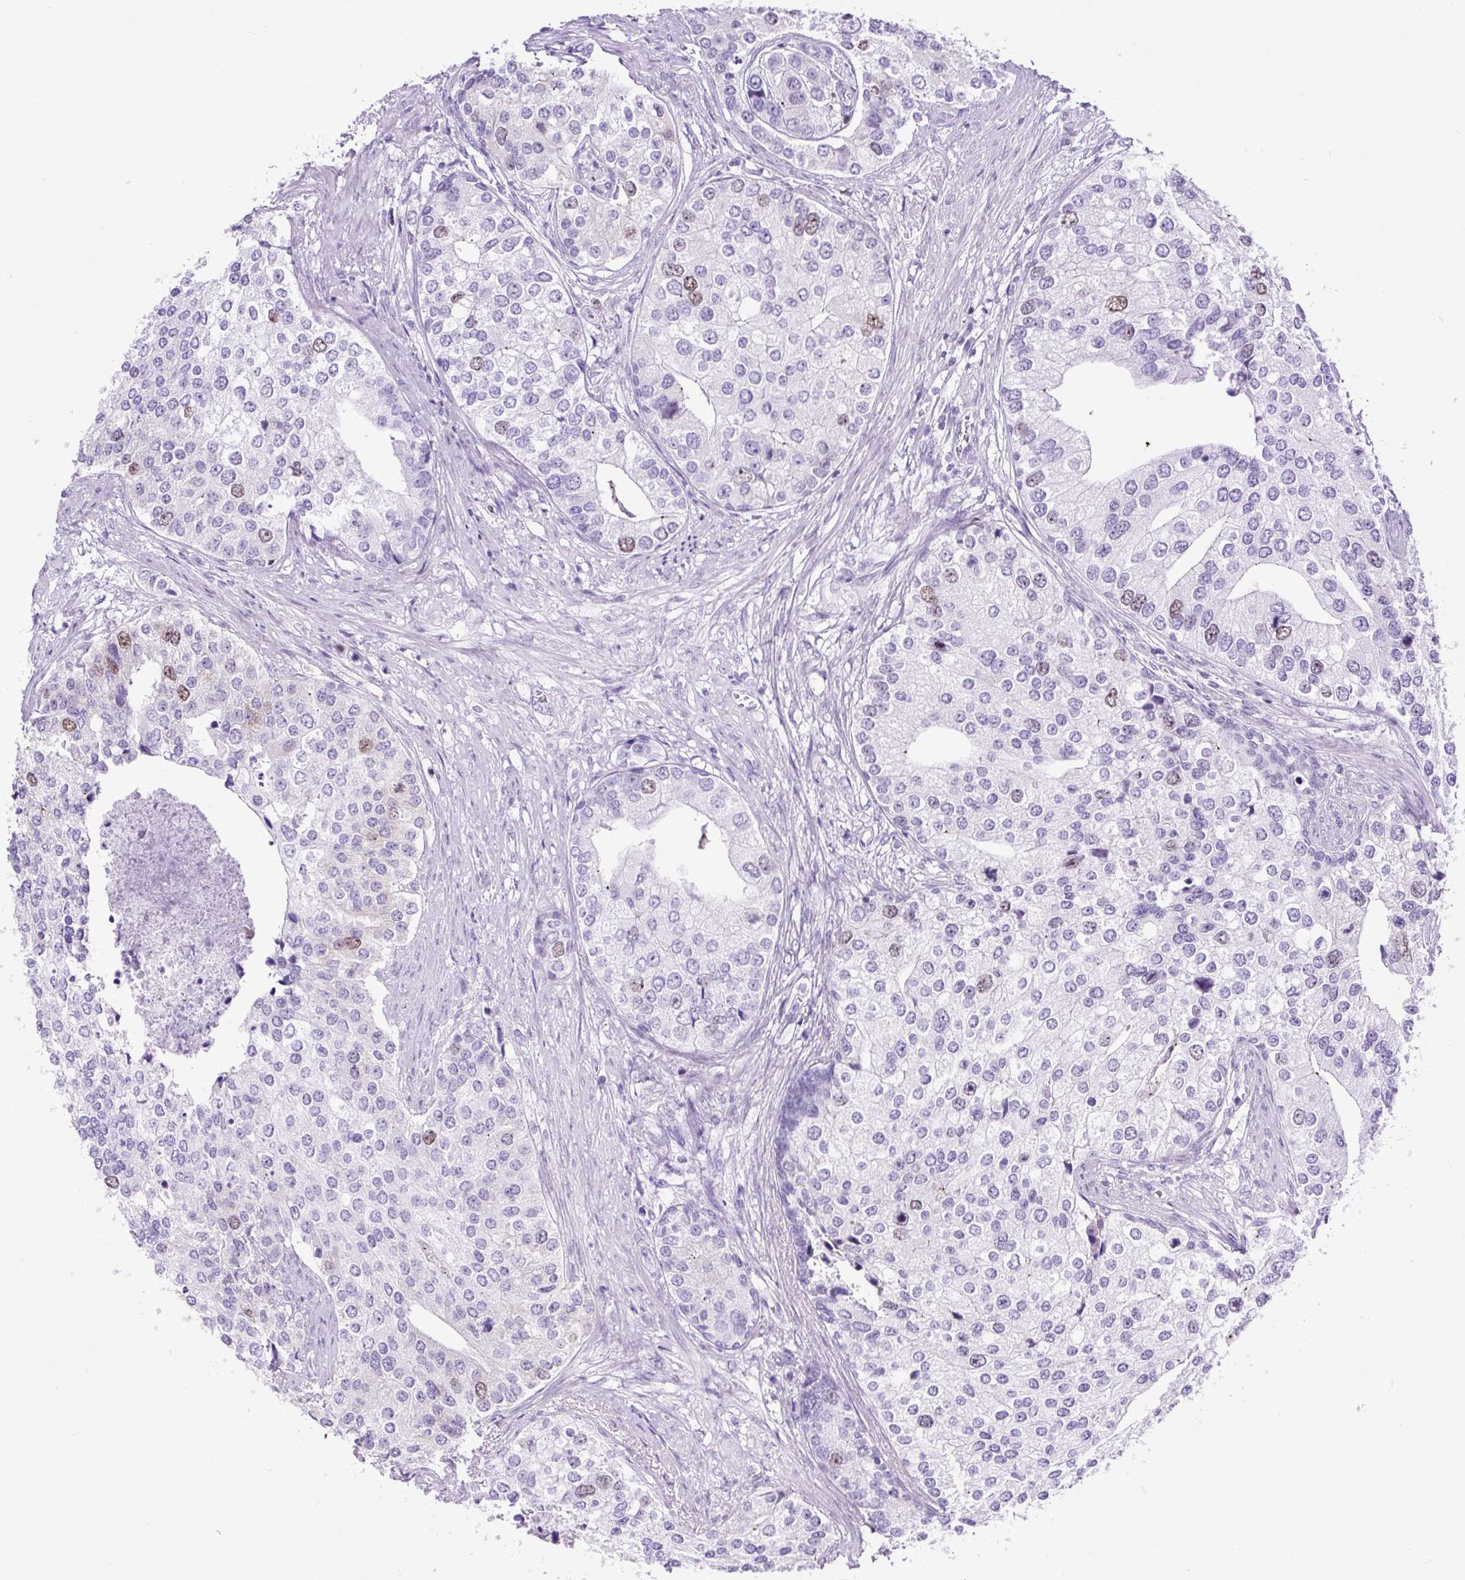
{"staining": {"intensity": "moderate", "quantity": "<25%", "location": "nuclear"}, "tissue": "prostate cancer", "cell_type": "Tumor cells", "image_type": "cancer", "snomed": [{"axis": "morphology", "description": "Adenocarcinoma, High grade"}, {"axis": "topography", "description": "Prostate"}], "caption": "High-magnification brightfield microscopy of prostate adenocarcinoma (high-grade) stained with DAB (3,3'-diaminobenzidine) (brown) and counterstained with hematoxylin (blue). tumor cells exhibit moderate nuclear expression is identified in about<25% of cells. (DAB (3,3'-diaminobenzidine) IHC, brown staining for protein, blue staining for nuclei).", "gene": "RACGAP1", "patient": {"sex": "male", "age": 62}}